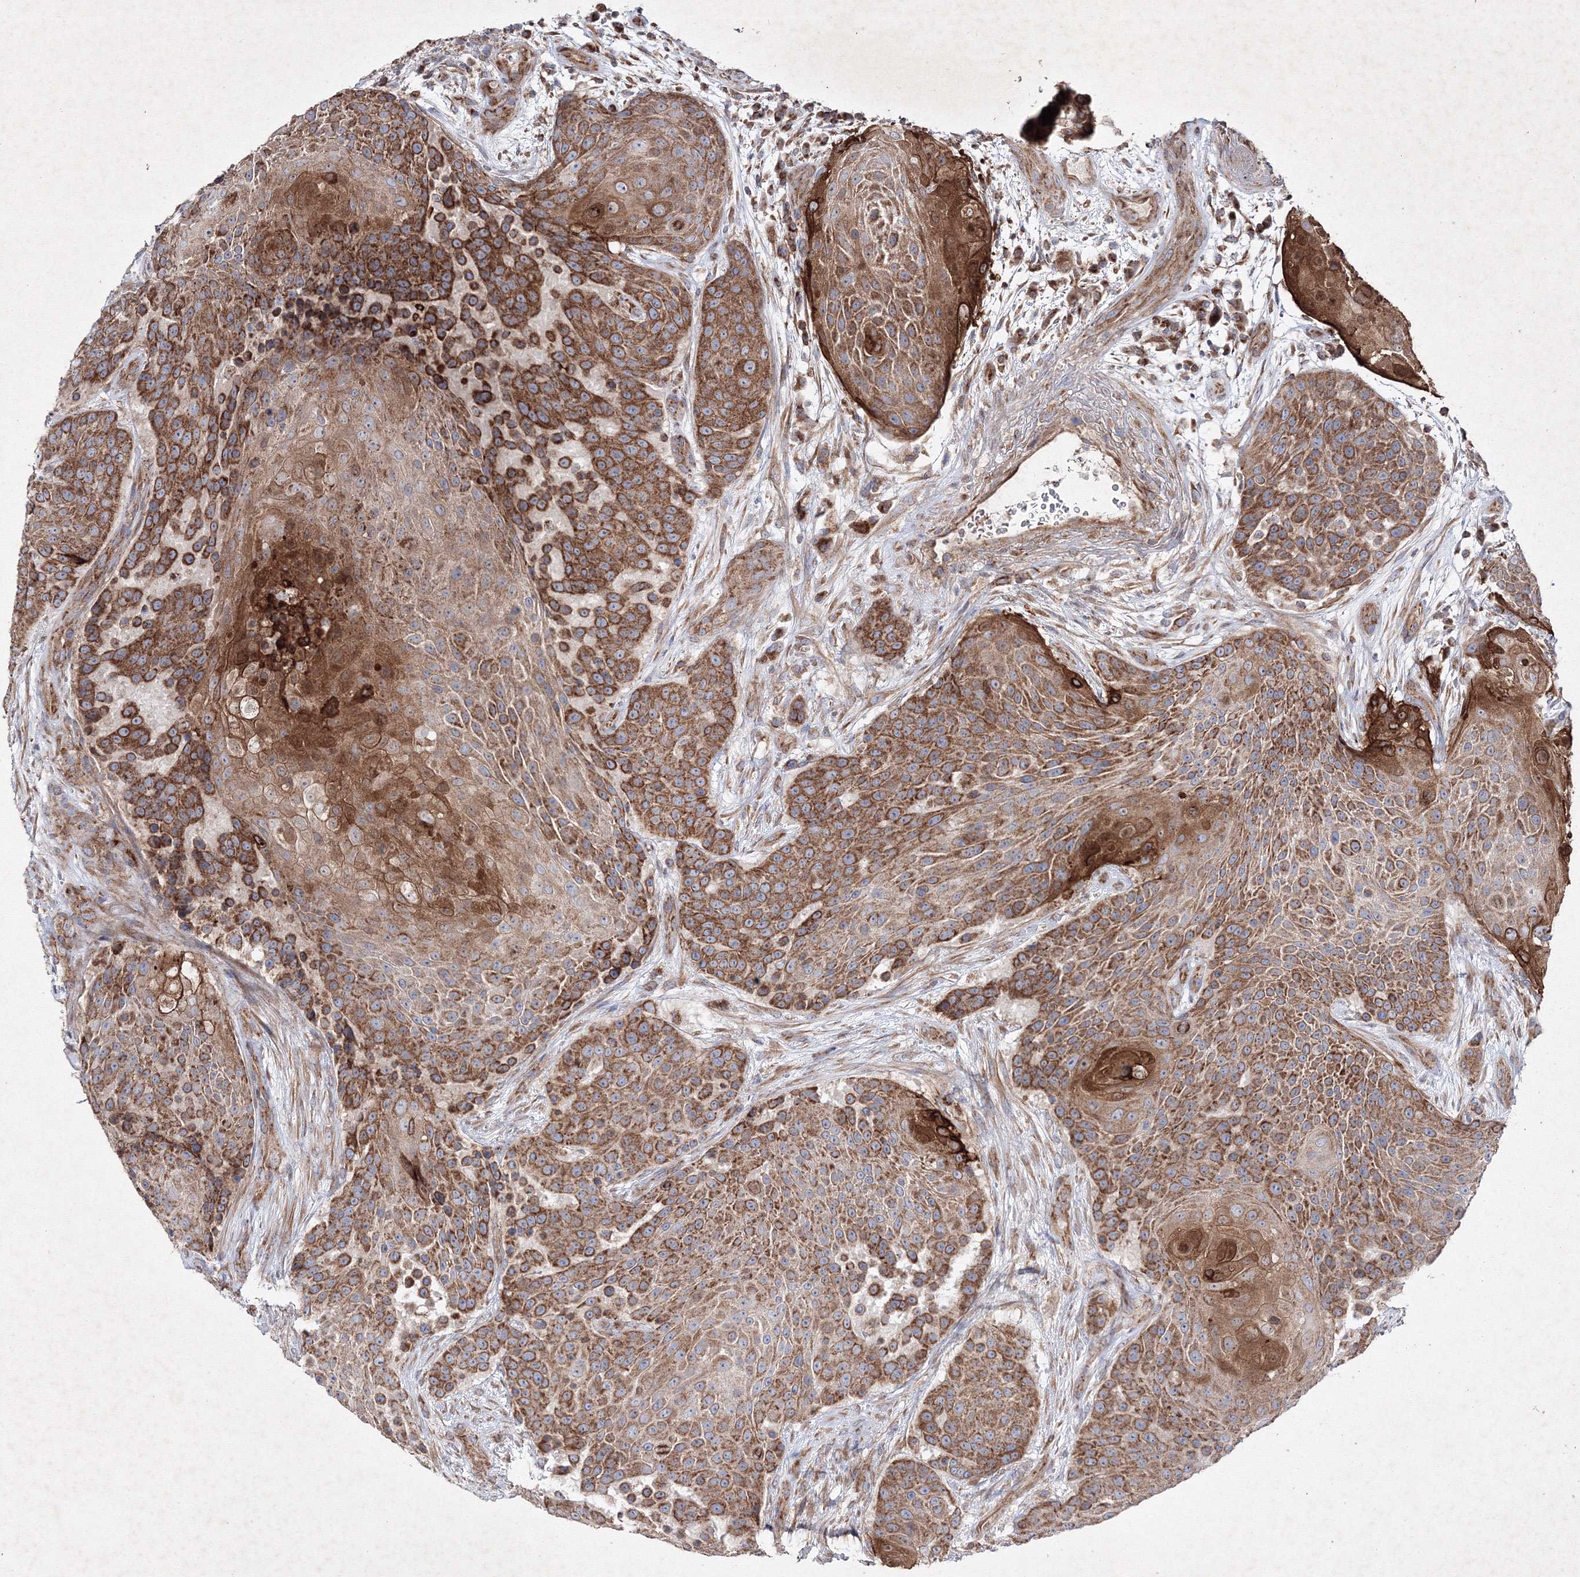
{"staining": {"intensity": "strong", "quantity": ">75%", "location": "cytoplasmic/membranous"}, "tissue": "urothelial cancer", "cell_type": "Tumor cells", "image_type": "cancer", "snomed": [{"axis": "morphology", "description": "Urothelial carcinoma, High grade"}, {"axis": "topography", "description": "Urinary bladder"}], "caption": "Immunohistochemistry (IHC) staining of urothelial cancer, which demonstrates high levels of strong cytoplasmic/membranous staining in about >75% of tumor cells indicating strong cytoplasmic/membranous protein positivity. The staining was performed using DAB (3,3'-diaminobenzidine) (brown) for protein detection and nuclei were counterstained in hematoxylin (blue).", "gene": "GFM1", "patient": {"sex": "female", "age": 63}}